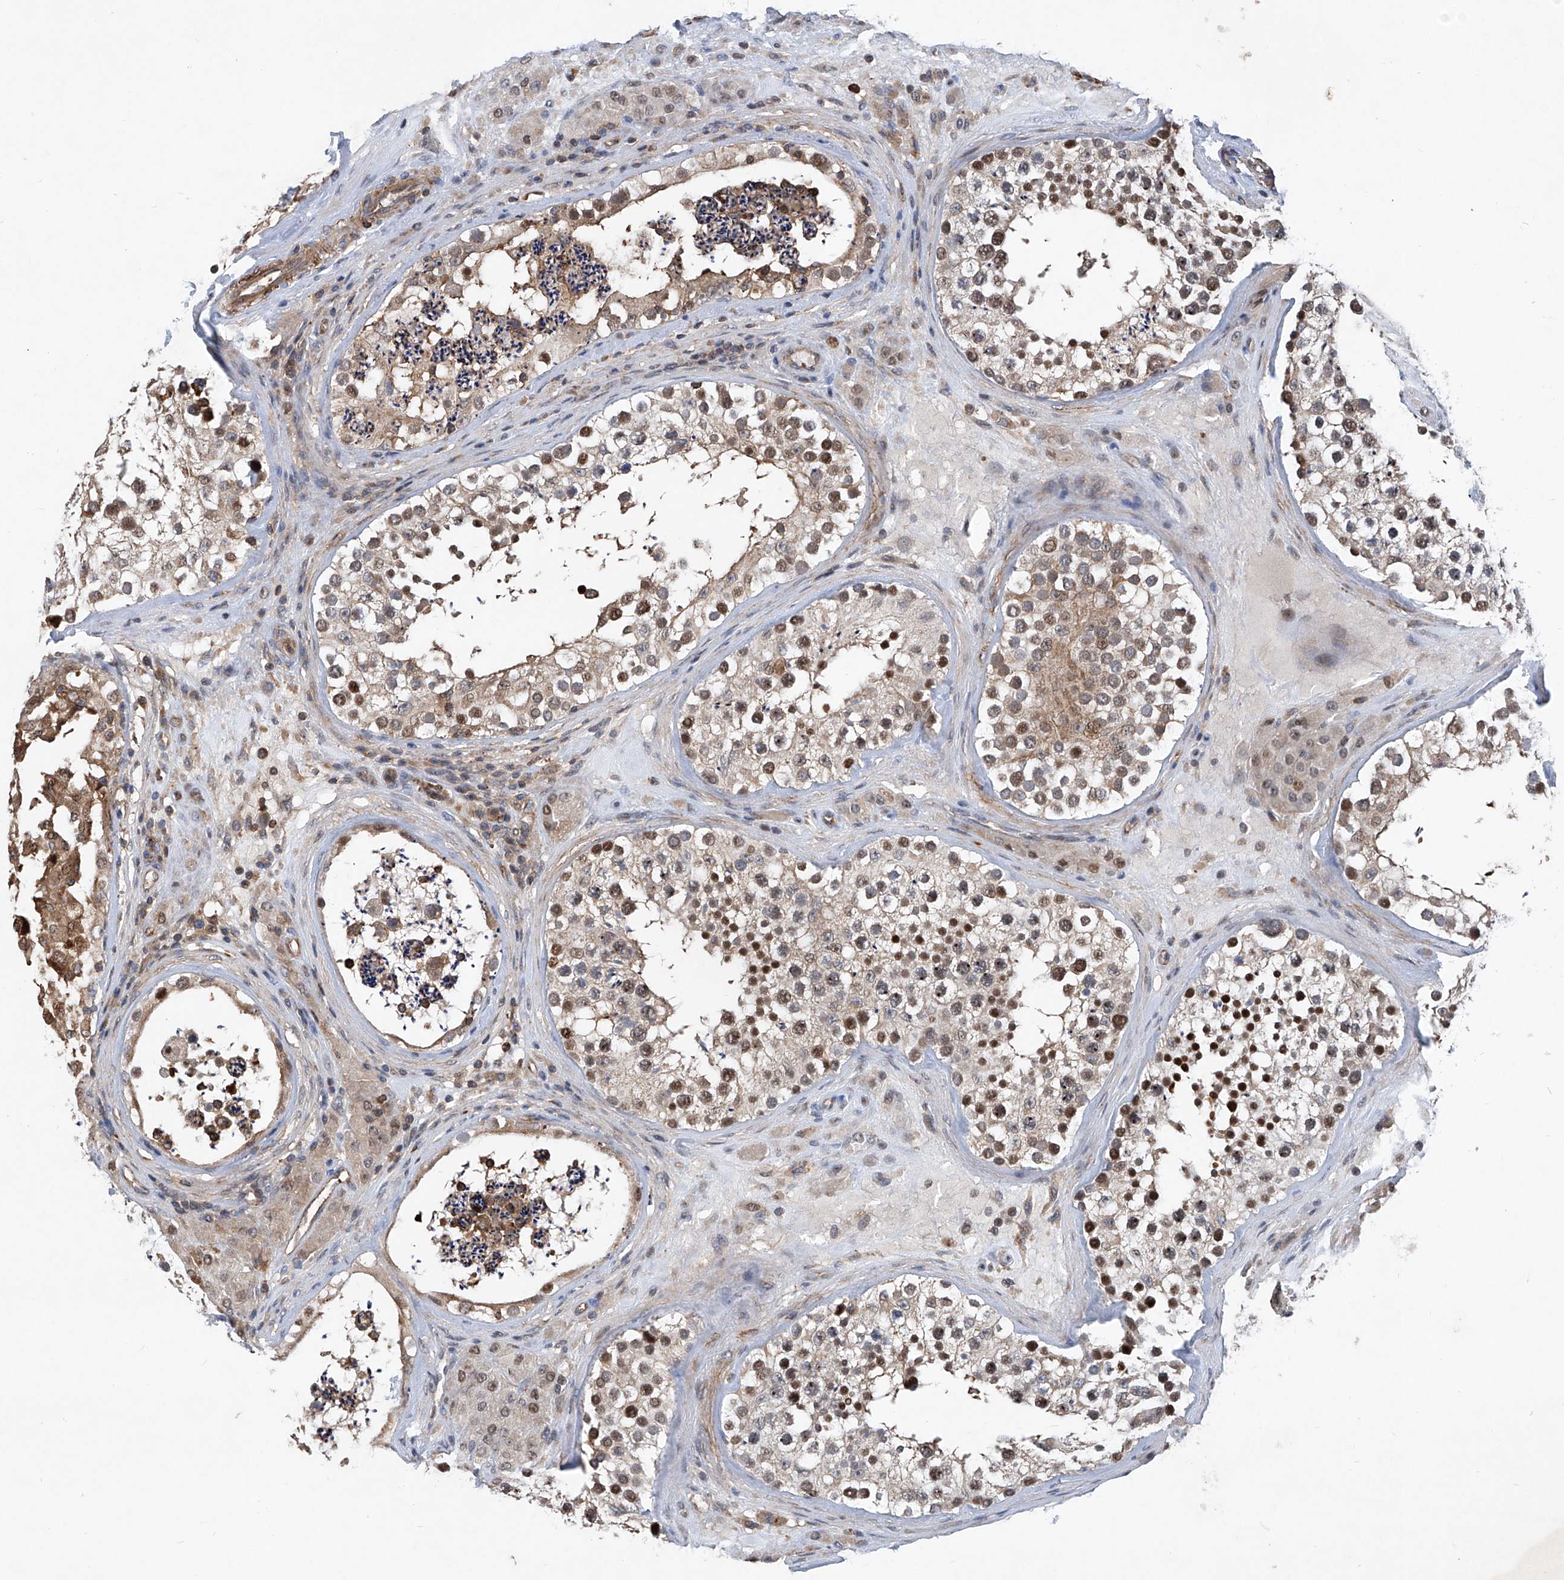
{"staining": {"intensity": "moderate", "quantity": "25%-75%", "location": "cytoplasmic/membranous,nuclear"}, "tissue": "testis", "cell_type": "Cells in seminiferous ducts", "image_type": "normal", "snomed": [{"axis": "morphology", "description": "Normal tissue, NOS"}, {"axis": "topography", "description": "Testis"}], "caption": "Immunohistochemistry (IHC) image of normal testis: human testis stained using immunohistochemistry (IHC) demonstrates medium levels of moderate protein expression localized specifically in the cytoplasmic/membranous,nuclear of cells in seminiferous ducts, appearing as a cytoplasmic/membranous,nuclear brown color.", "gene": "NT5C3A", "patient": {"sex": "male", "age": 46}}